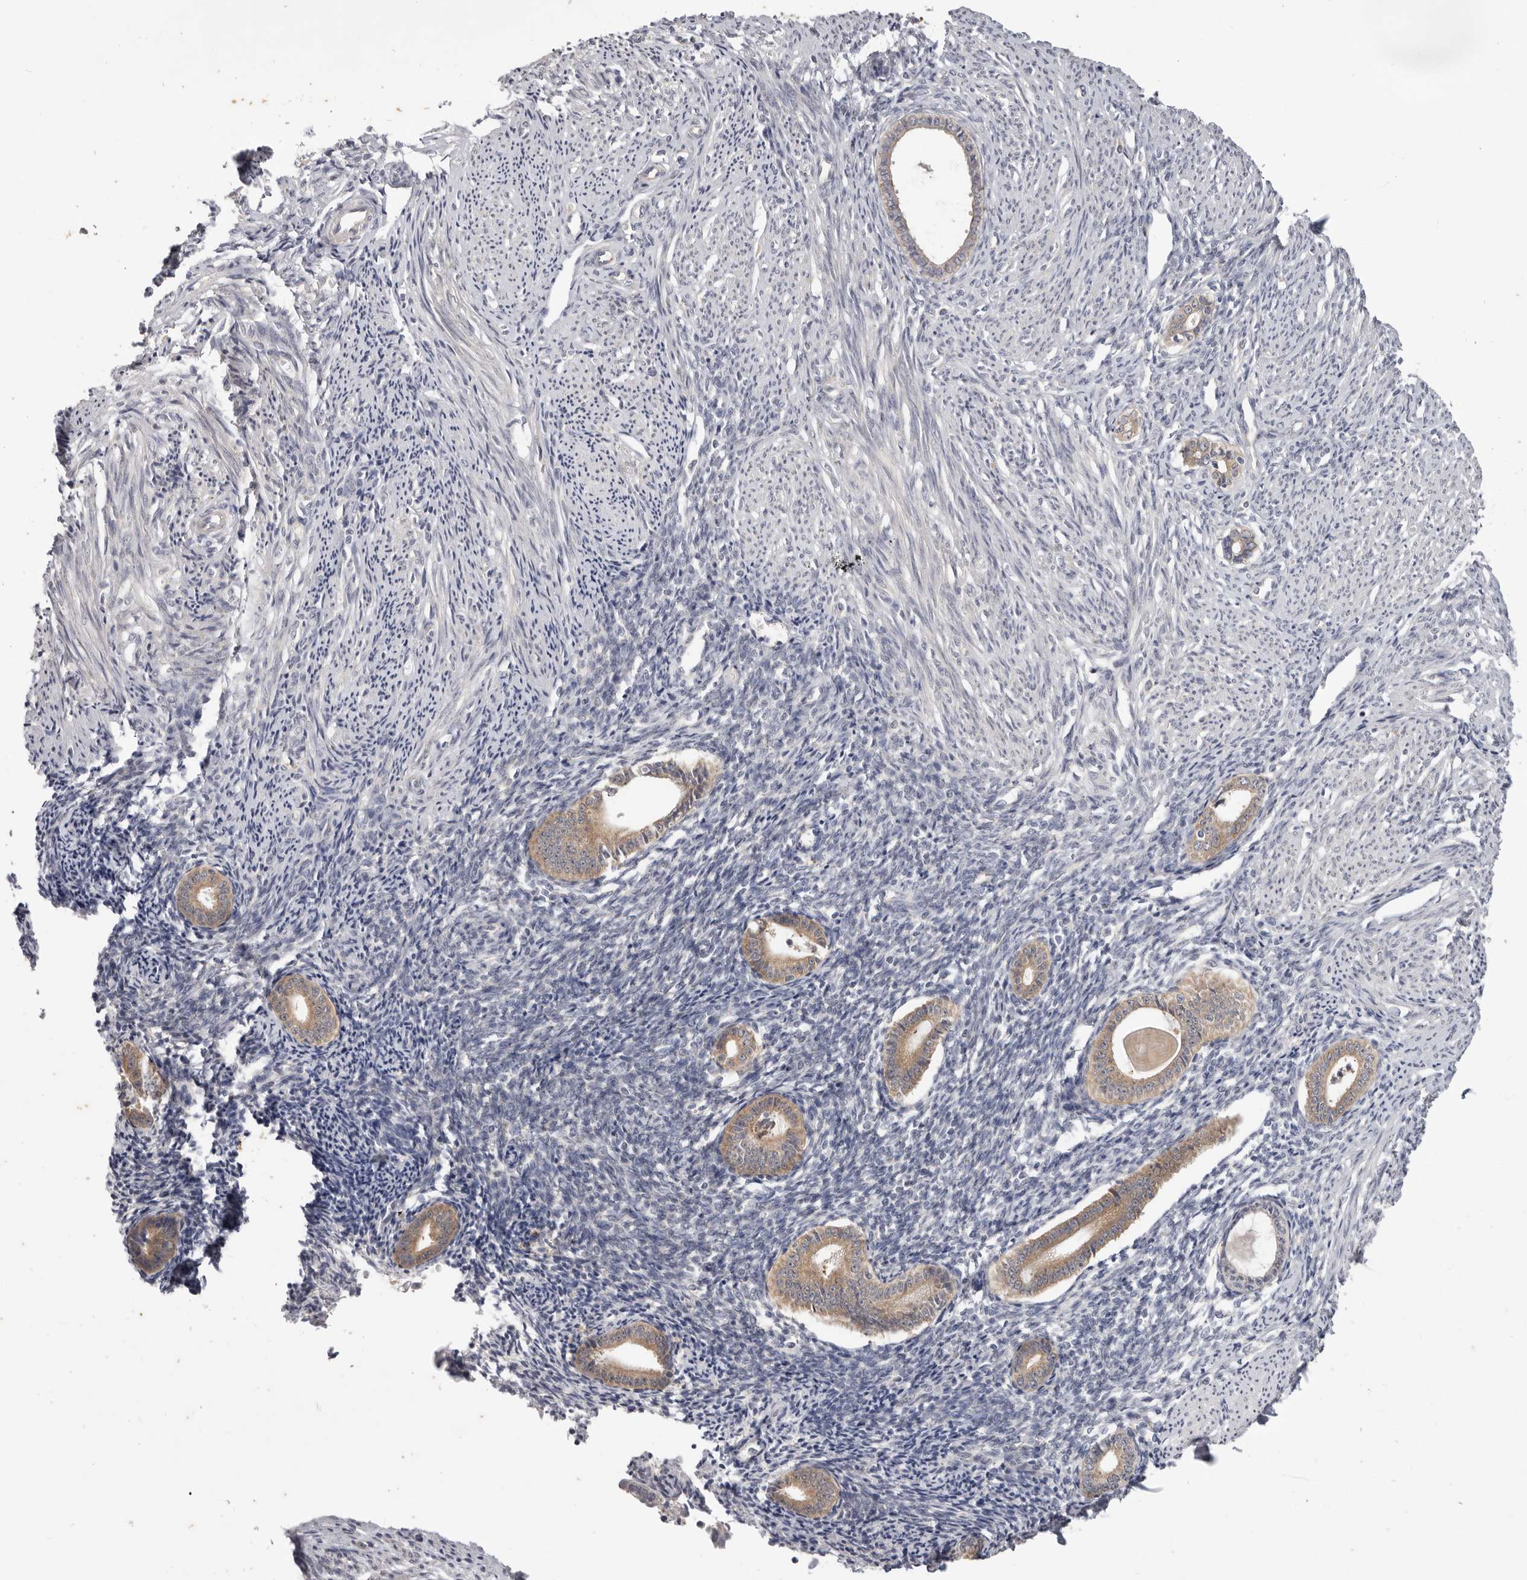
{"staining": {"intensity": "weak", "quantity": "<25%", "location": "cytoplasmic/membranous"}, "tissue": "endometrium", "cell_type": "Cells in endometrial stroma", "image_type": "normal", "snomed": [{"axis": "morphology", "description": "Normal tissue, NOS"}, {"axis": "topography", "description": "Endometrium"}], "caption": "The image demonstrates no staining of cells in endometrial stroma in unremarkable endometrium. (DAB (3,3'-diaminobenzidine) immunohistochemistry visualized using brightfield microscopy, high magnification).", "gene": "WDR77", "patient": {"sex": "female", "age": 56}}